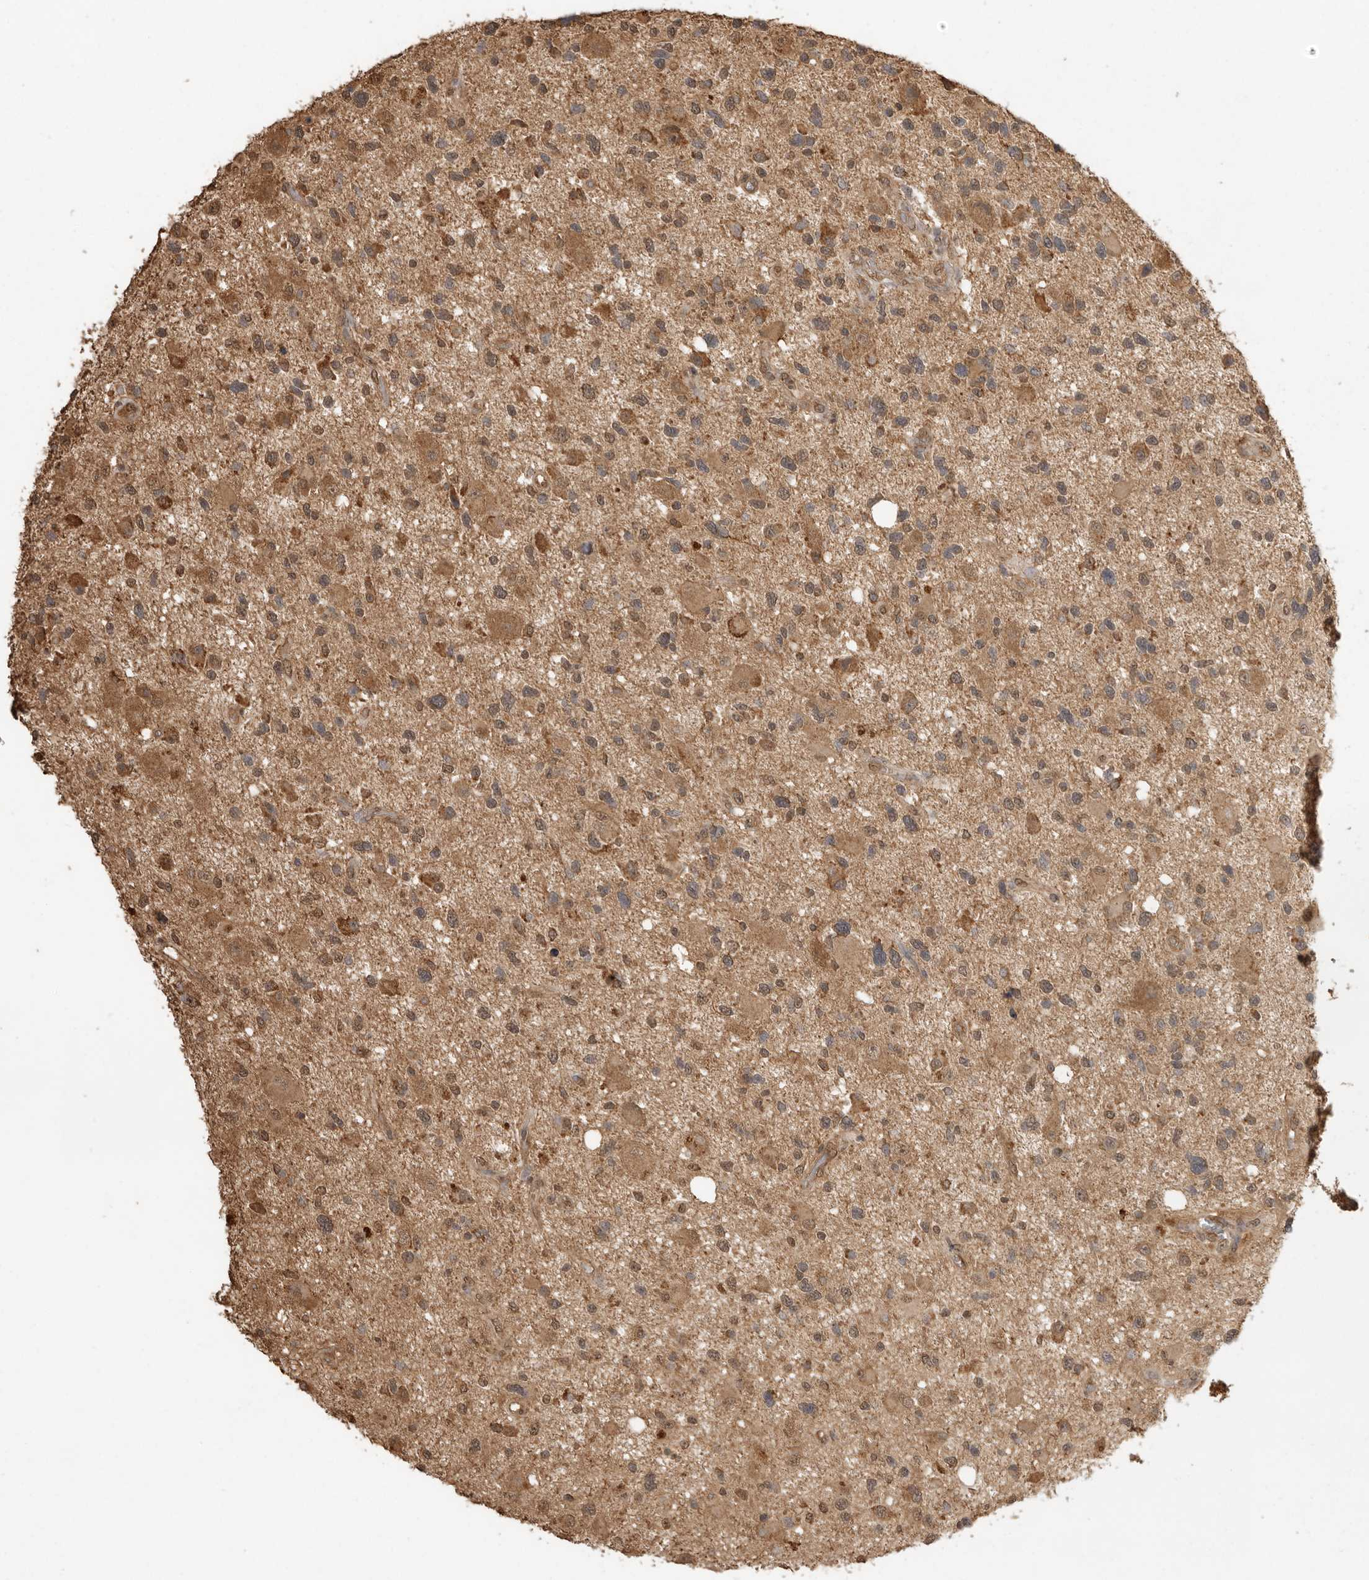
{"staining": {"intensity": "moderate", "quantity": ">75%", "location": "cytoplasmic/membranous"}, "tissue": "glioma", "cell_type": "Tumor cells", "image_type": "cancer", "snomed": [{"axis": "morphology", "description": "Glioma, malignant, High grade"}, {"axis": "topography", "description": "Brain"}], "caption": "Immunohistochemistry of glioma exhibits medium levels of moderate cytoplasmic/membranous expression in about >75% of tumor cells.", "gene": "JAG2", "patient": {"sex": "male", "age": 33}}